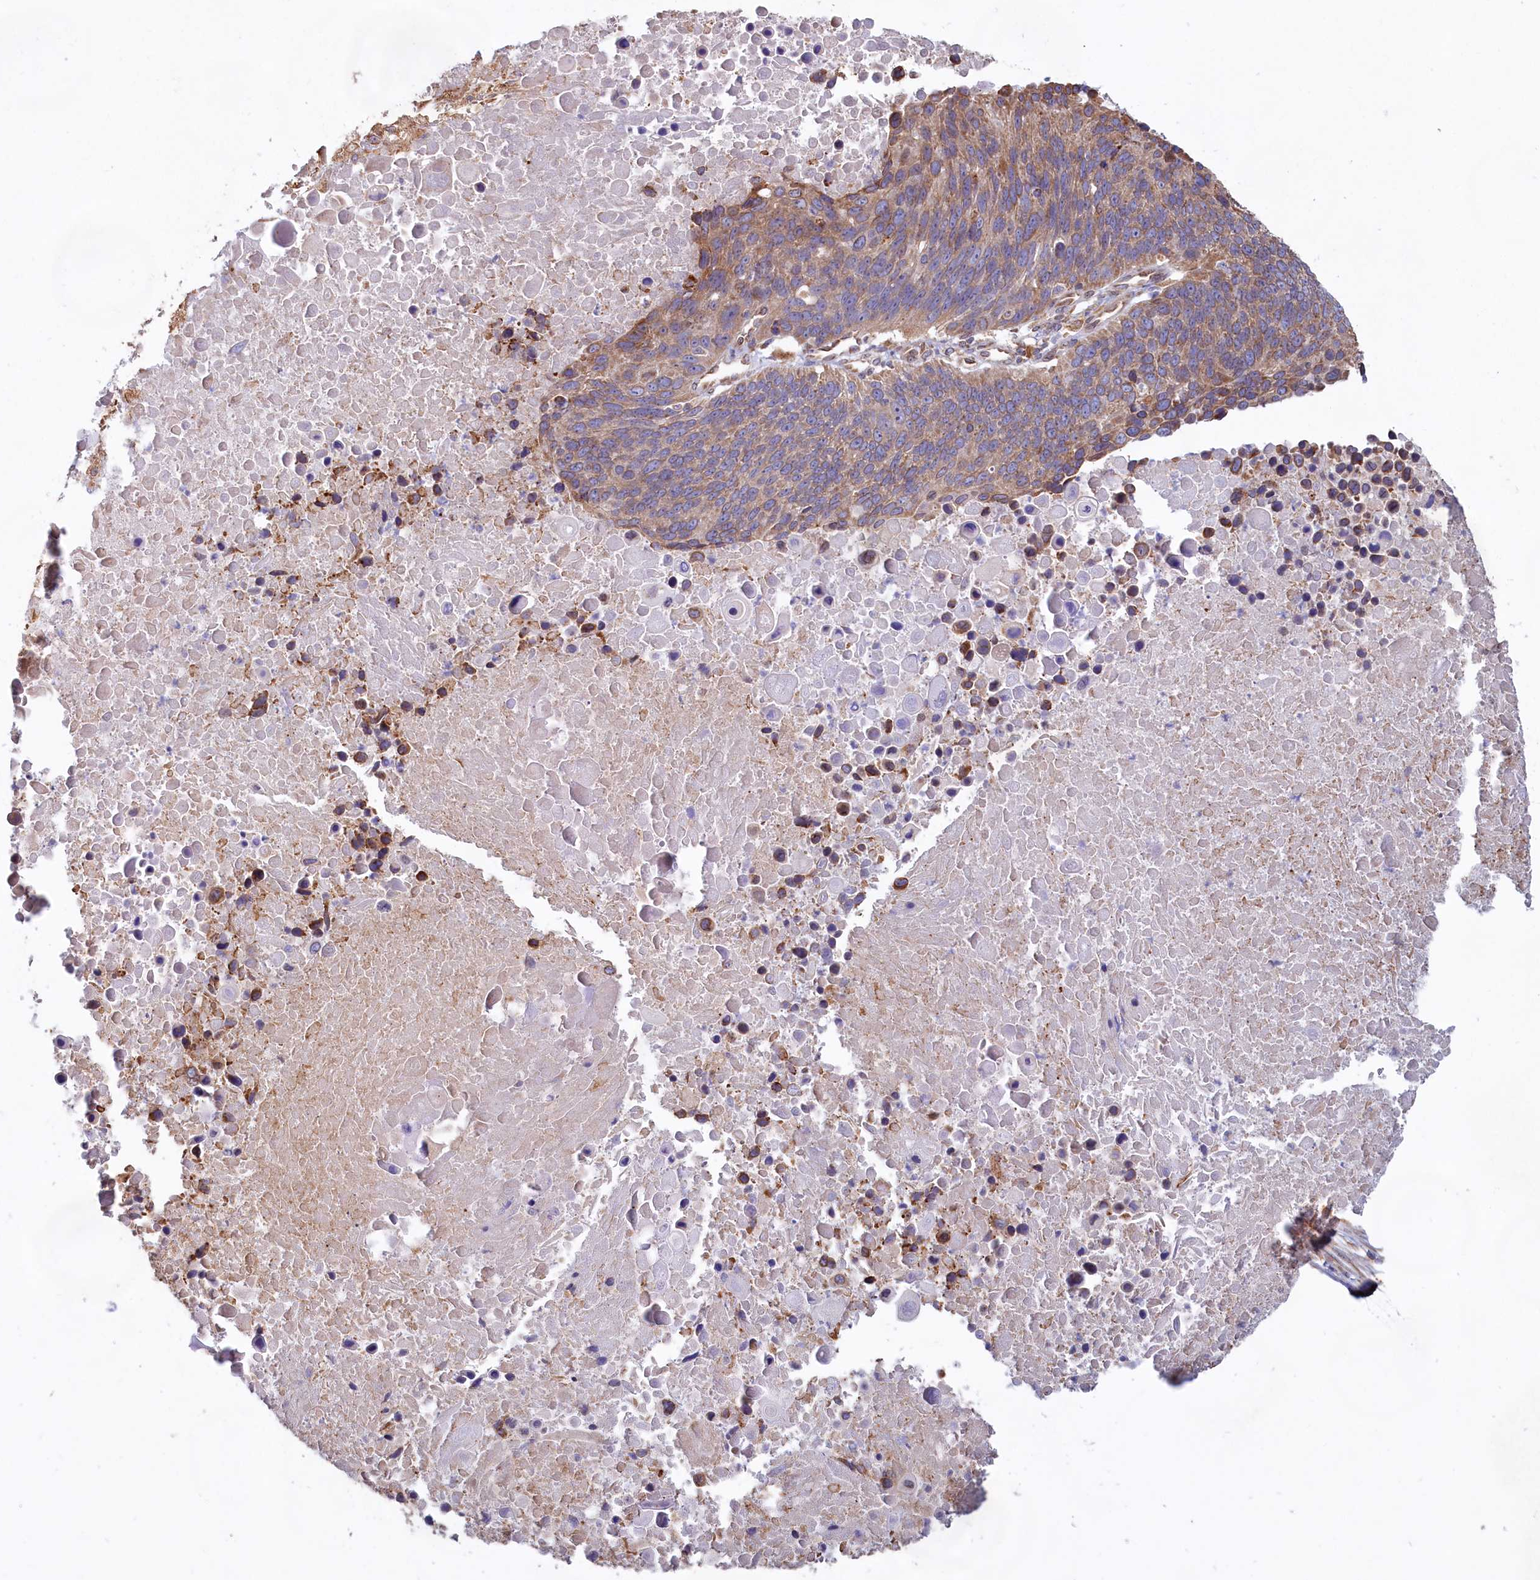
{"staining": {"intensity": "moderate", "quantity": ">75%", "location": "cytoplasmic/membranous"}, "tissue": "lung cancer", "cell_type": "Tumor cells", "image_type": "cancer", "snomed": [{"axis": "morphology", "description": "Normal tissue, NOS"}, {"axis": "morphology", "description": "Squamous cell carcinoma, NOS"}, {"axis": "topography", "description": "Lymph node"}, {"axis": "topography", "description": "Lung"}], "caption": "This photomicrograph exhibits lung squamous cell carcinoma stained with immunohistochemistry to label a protein in brown. The cytoplasmic/membranous of tumor cells show moderate positivity for the protein. Nuclei are counter-stained blue.", "gene": "TBC1D19", "patient": {"sex": "male", "age": 66}}